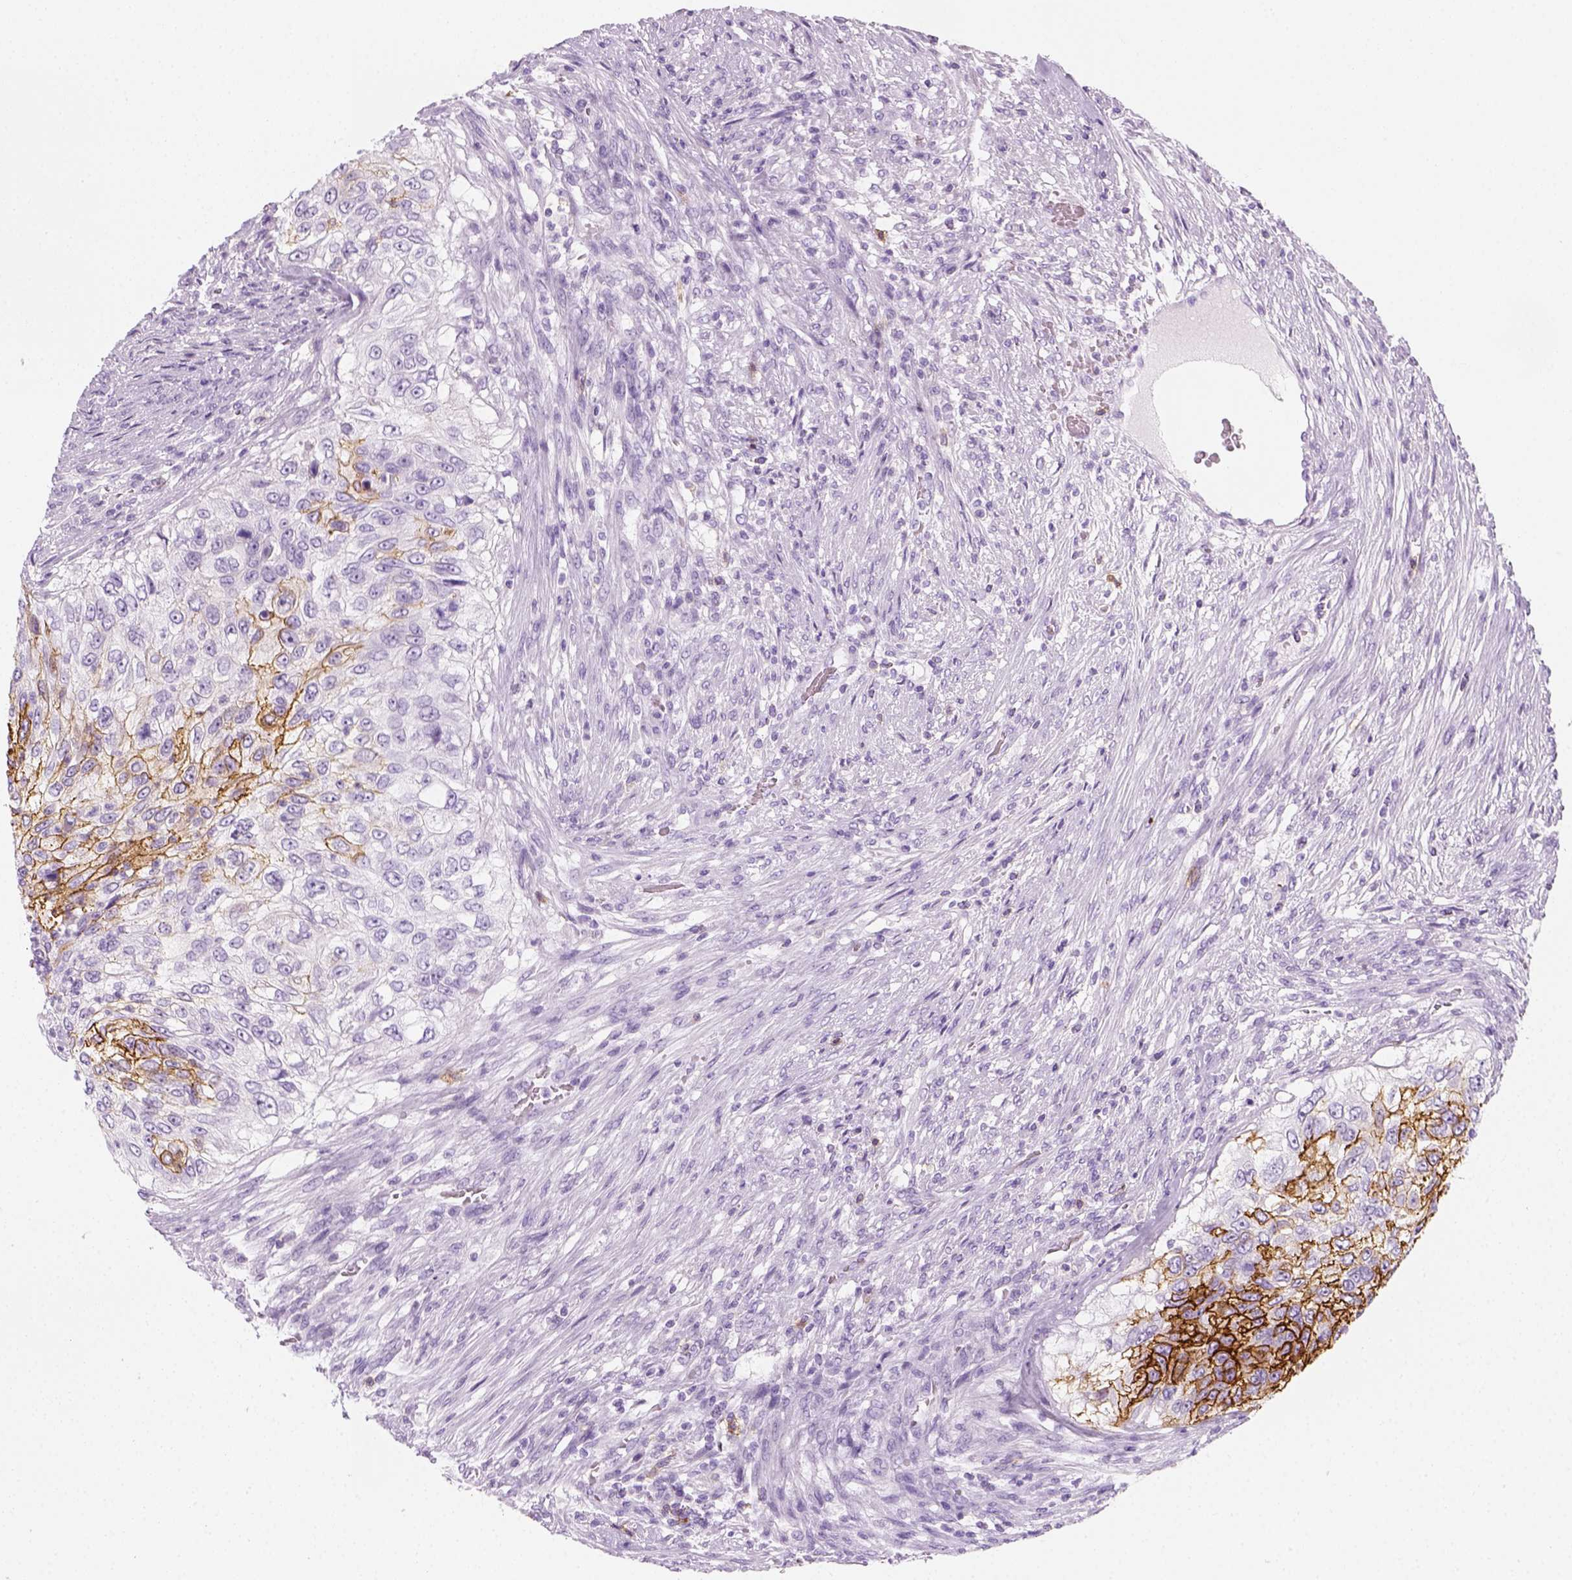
{"staining": {"intensity": "strong", "quantity": "25%-75%", "location": "cytoplasmic/membranous"}, "tissue": "urothelial cancer", "cell_type": "Tumor cells", "image_type": "cancer", "snomed": [{"axis": "morphology", "description": "Urothelial carcinoma, High grade"}, {"axis": "topography", "description": "Urinary bladder"}], "caption": "Urothelial cancer stained with a protein marker displays strong staining in tumor cells.", "gene": "AQP3", "patient": {"sex": "female", "age": 60}}